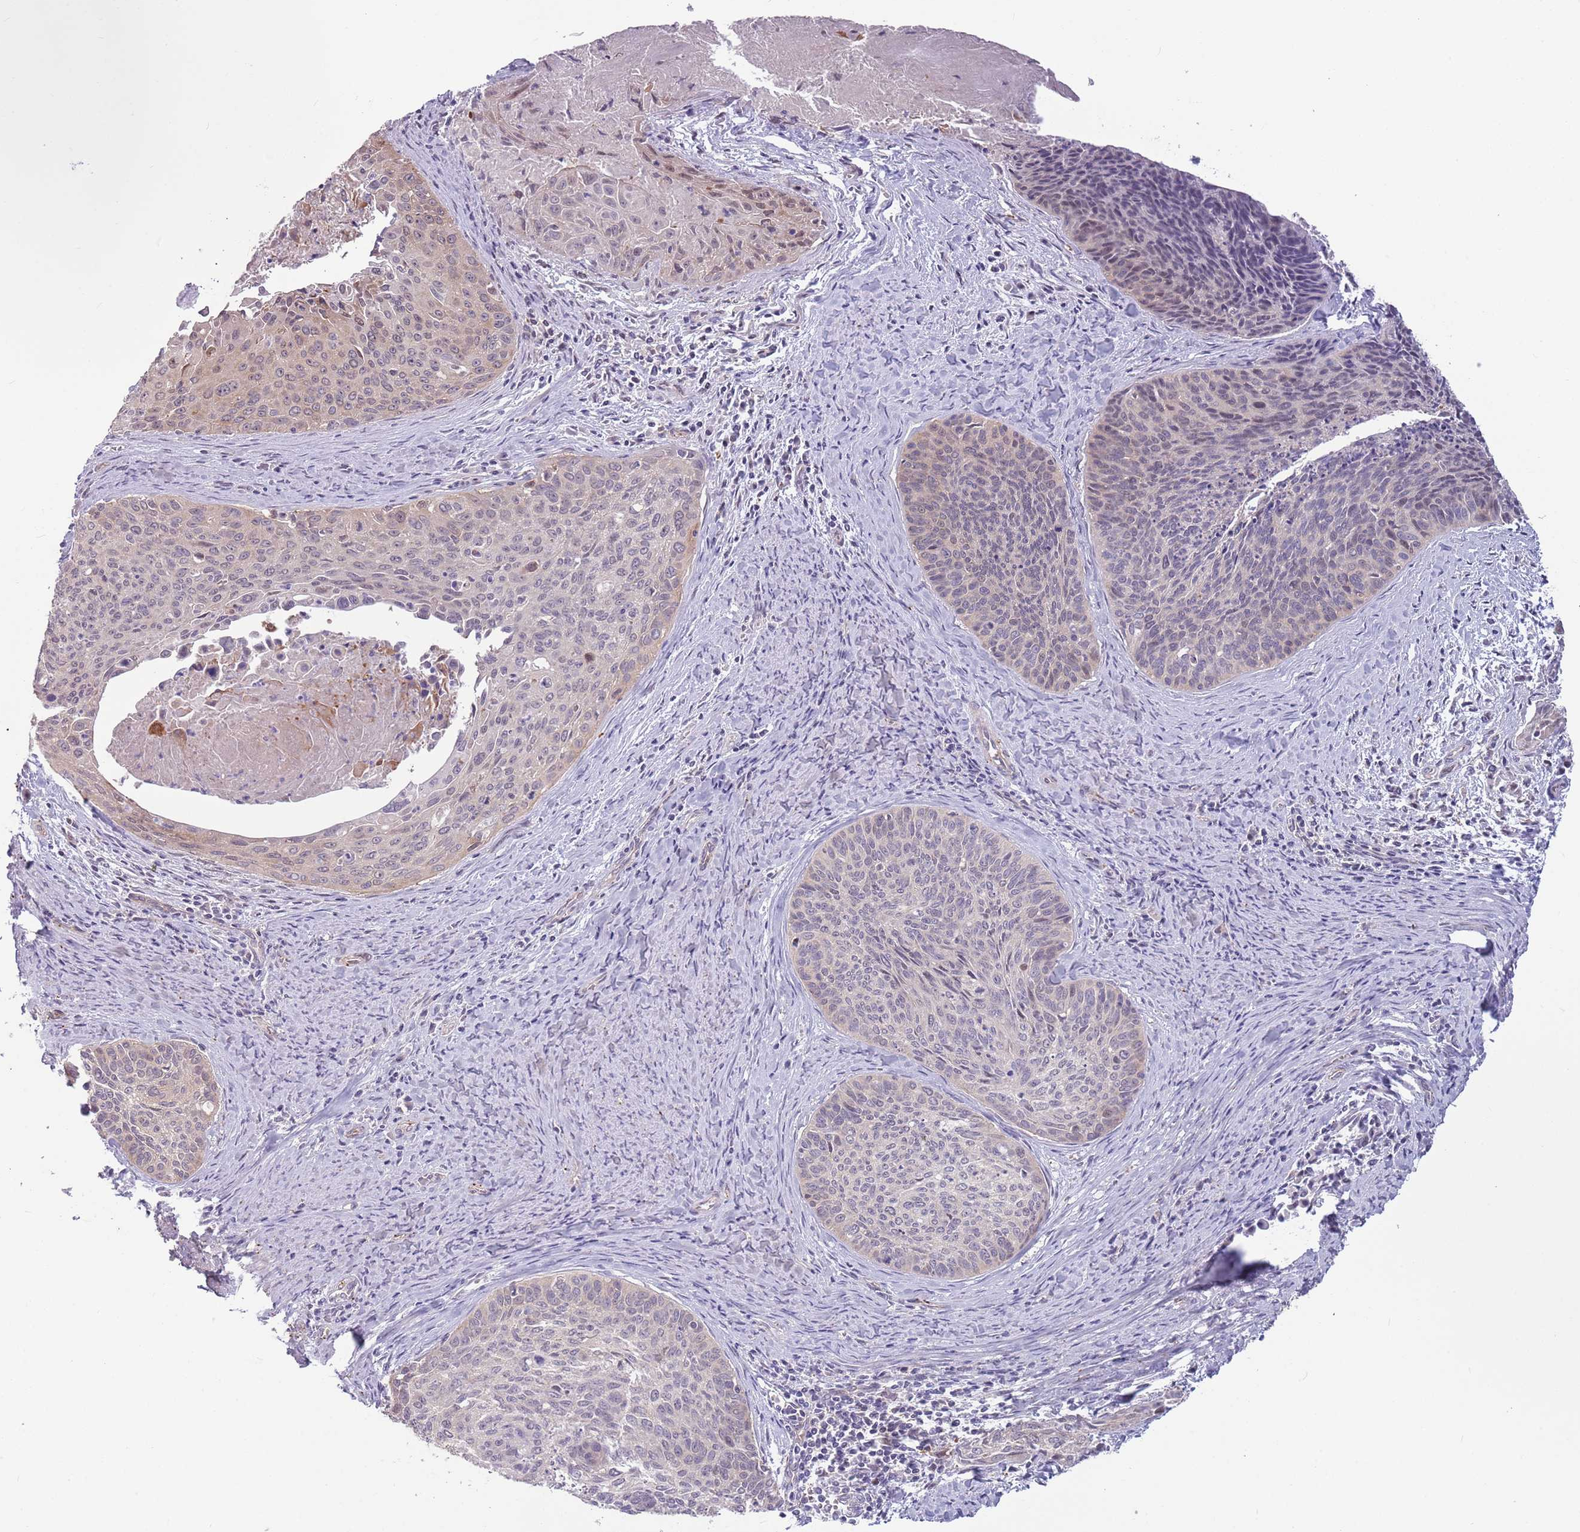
{"staining": {"intensity": "negative", "quantity": "none", "location": "none"}, "tissue": "cervical cancer", "cell_type": "Tumor cells", "image_type": "cancer", "snomed": [{"axis": "morphology", "description": "Squamous cell carcinoma, NOS"}, {"axis": "topography", "description": "Cervix"}], "caption": "Tumor cells are negative for brown protein staining in squamous cell carcinoma (cervical).", "gene": "LDHD", "patient": {"sex": "female", "age": 55}}